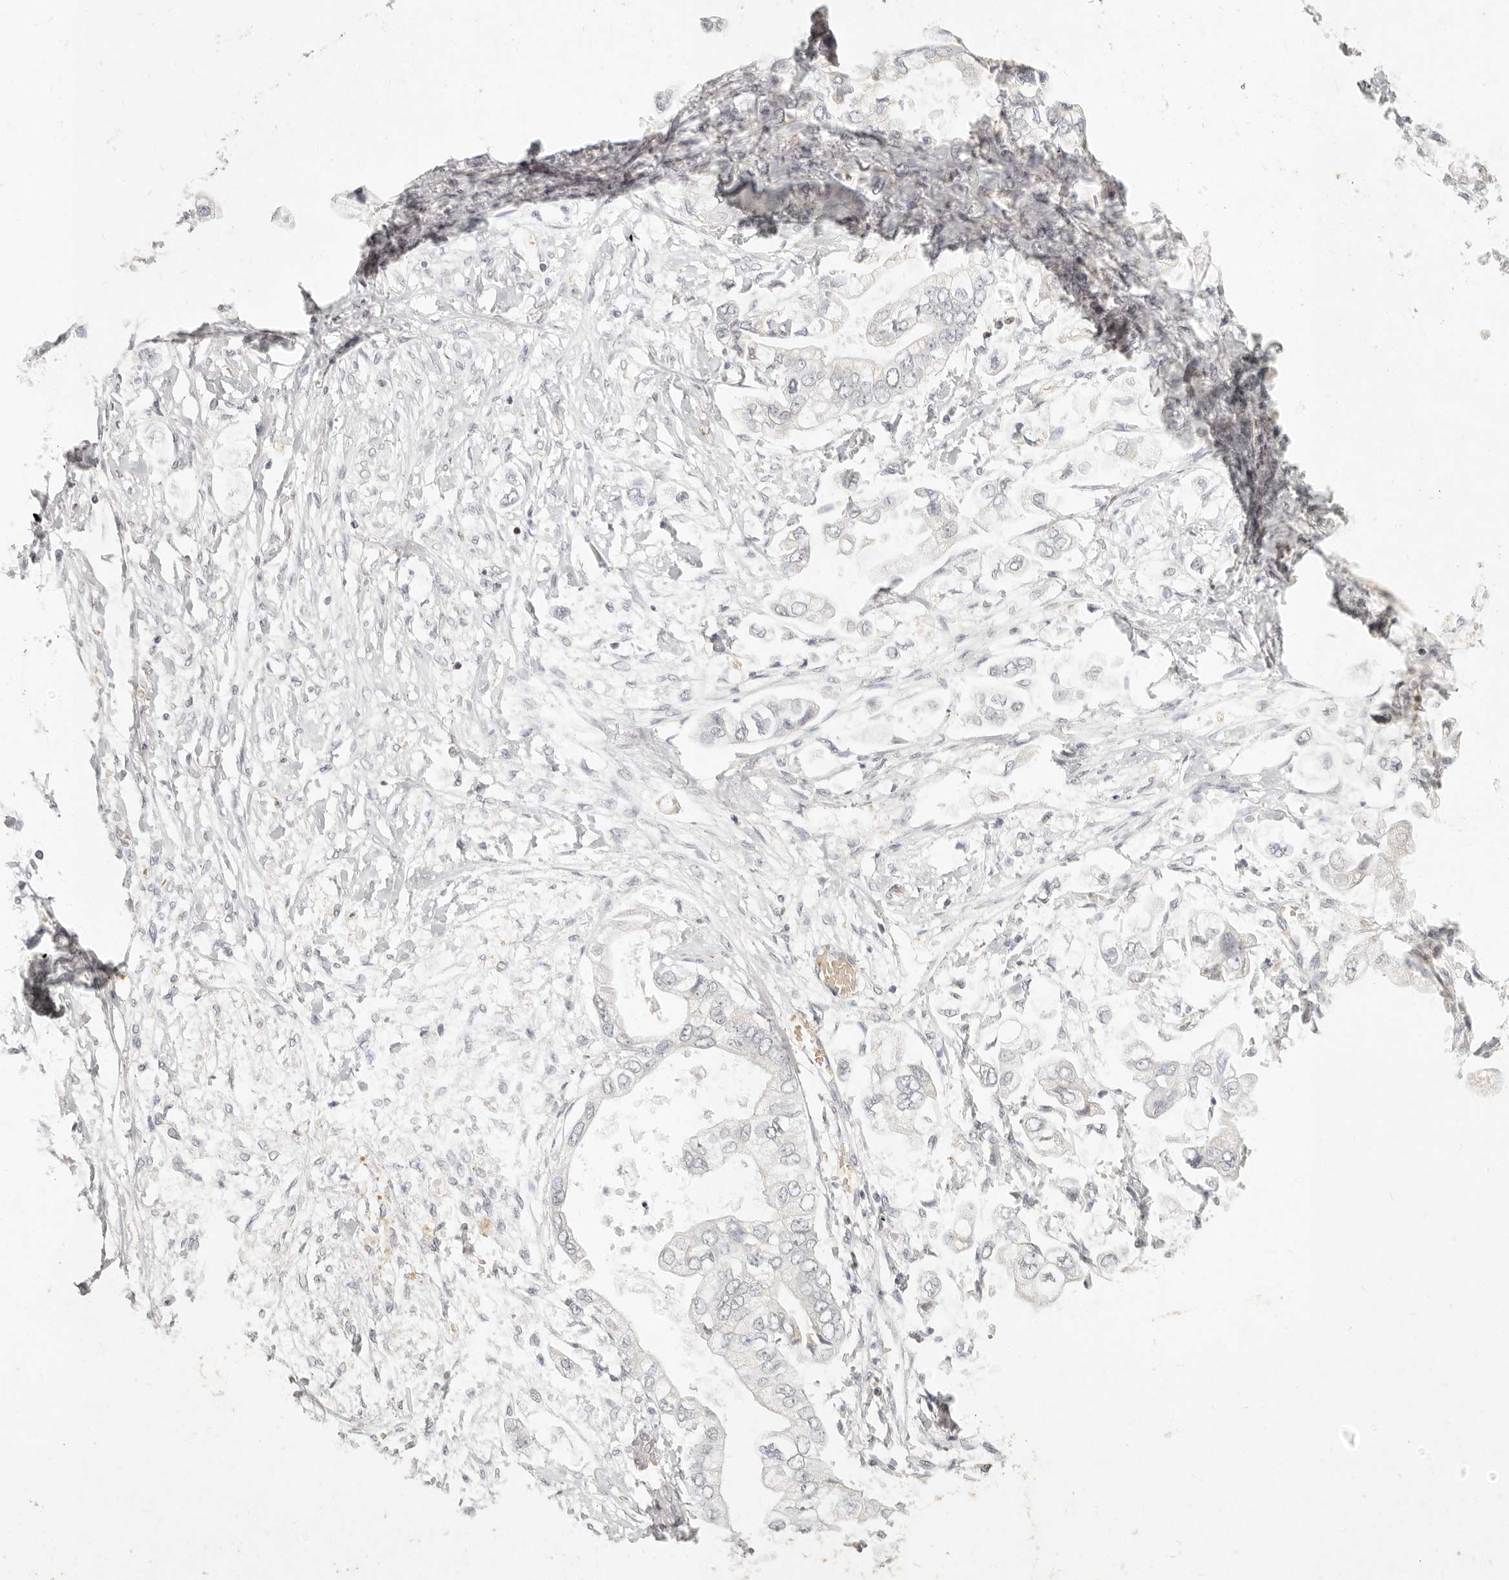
{"staining": {"intensity": "negative", "quantity": "none", "location": "none"}, "tissue": "stomach cancer", "cell_type": "Tumor cells", "image_type": "cancer", "snomed": [{"axis": "morphology", "description": "Adenocarcinoma, NOS"}, {"axis": "topography", "description": "Stomach"}], "caption": "Human stomach adenocarcinoma stained for a protein using IHC exhibits no expression in tumor cells.", "gene": "NIBAN1", "patient": {"sex": "male", "age": 62}}